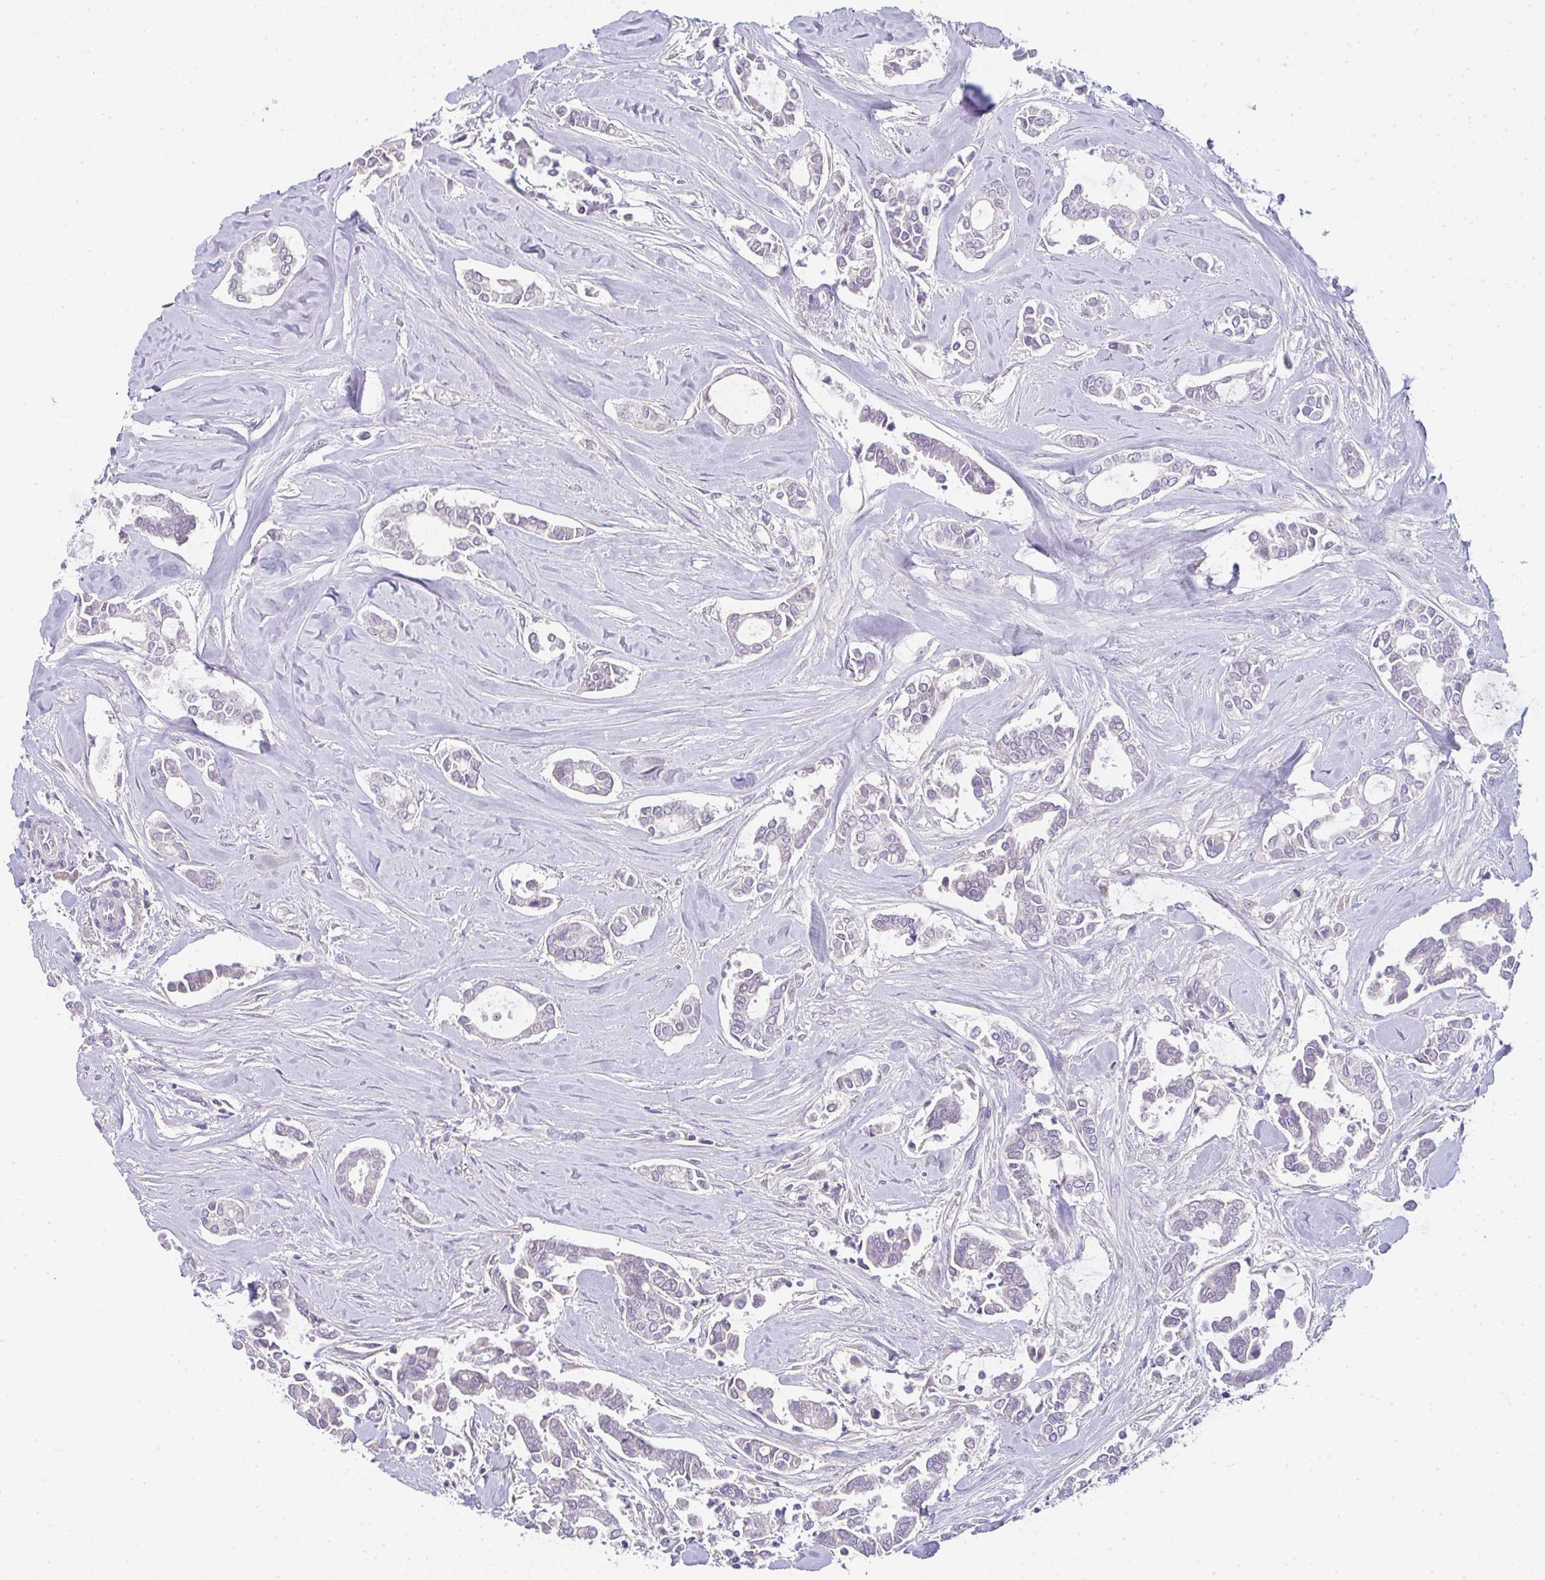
{"staining": {"intensity": "negative", "quantity": "none", "location": "none"}, "tissue": "breast cancer", "cell_type": "Tumor cells", "image_type": "cancer", "snomed": [{"axis": "morphology", "description": "Duct carcinoma"}, {"axis": "topography", "description": "Breast"}], "caption": "The immunohistochemistry photomicrograph has no significant positivity in tumor cells of invasive ductal carcinoma (breast) tissue.", "gene": "CACNA1S", "patient": {"sex": "female", "age": 84}}